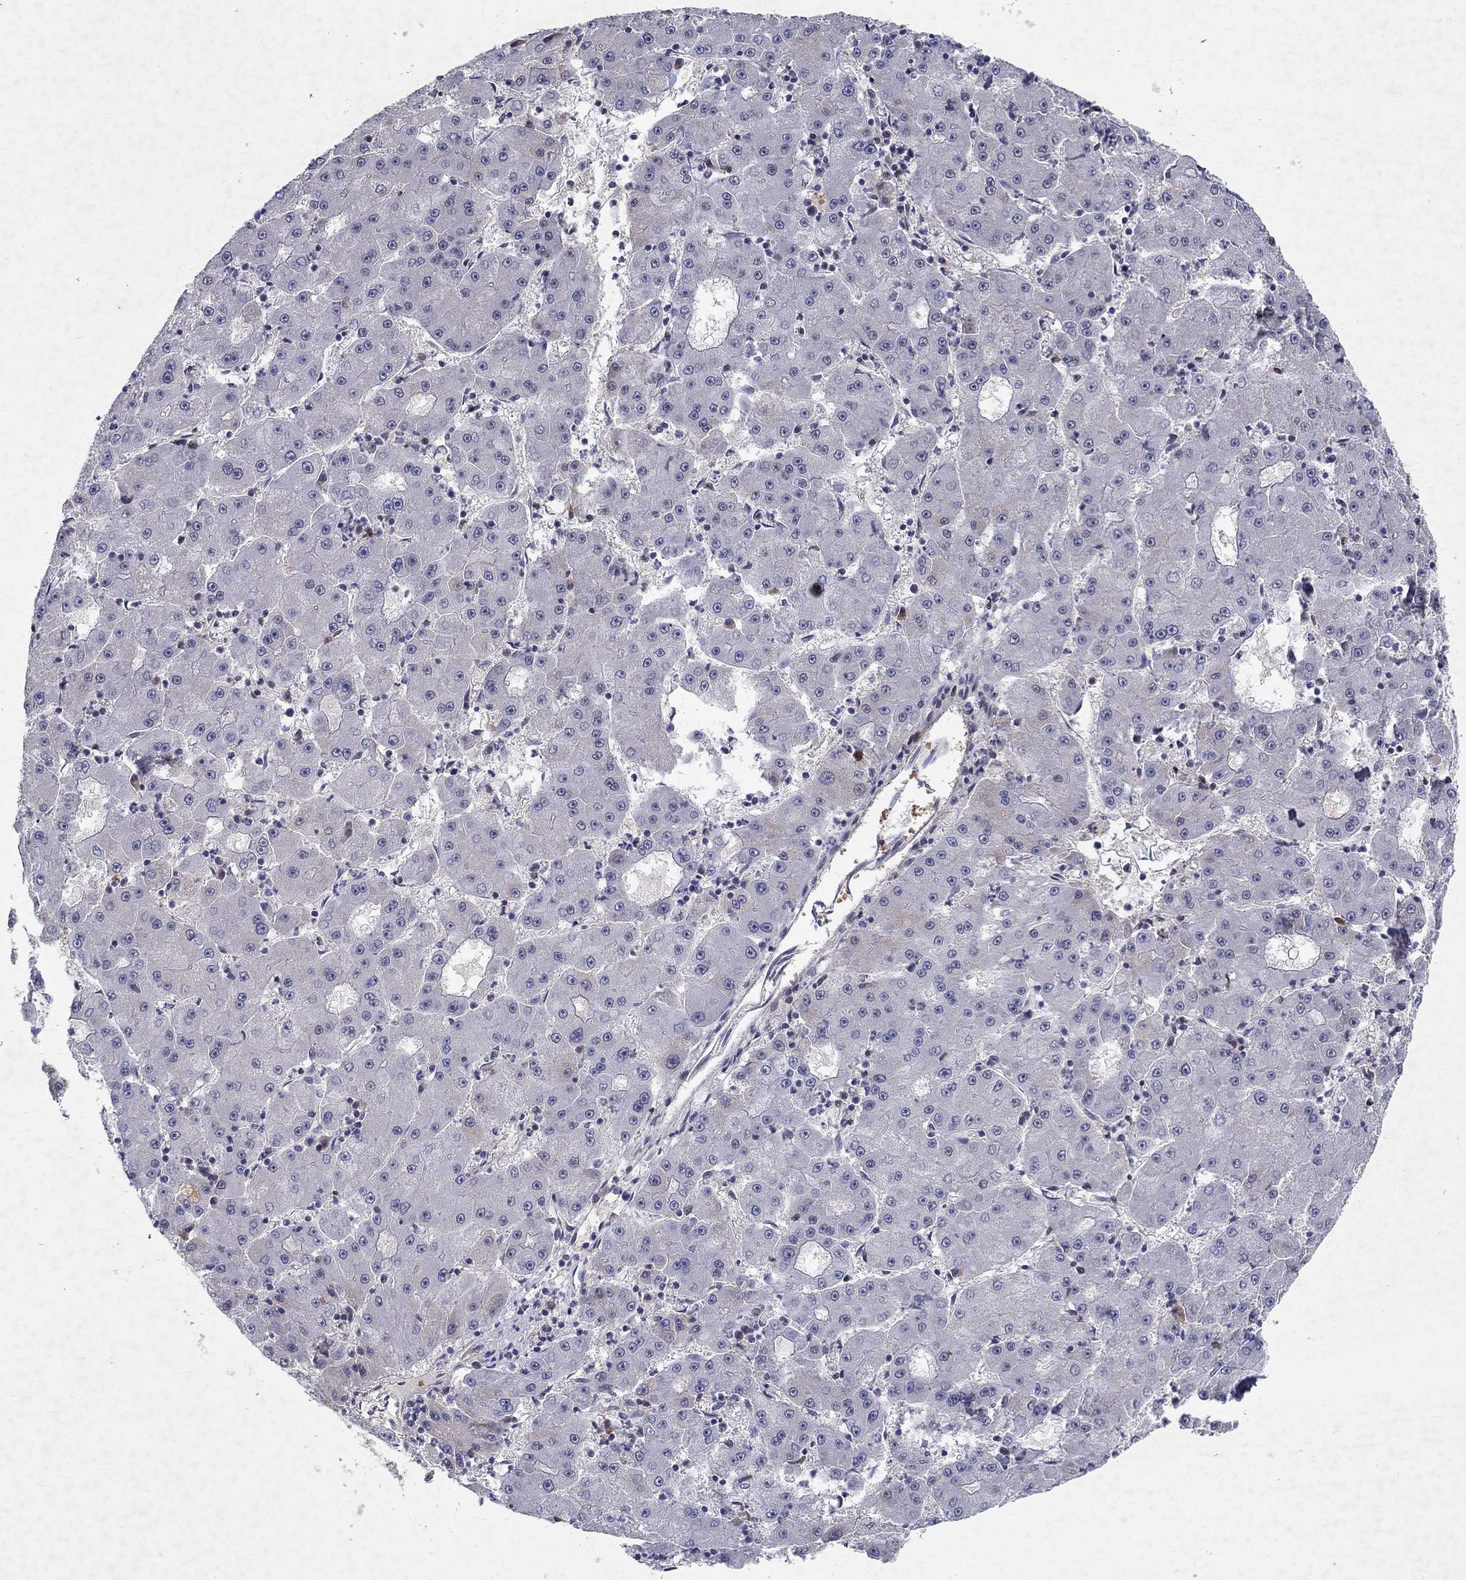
{"staining": {"intensity": "negative", "quantity": "none", "location": "none"}, "tissue": "liver cancer", "cell_type": "Tumor cells", "image_type": "cancer", "snomed": [{"axis": "morphology", "description": "Carcinoma, Hepatocellular, NOS"}, {"axis": "topography", "description": "Liver"}], "caption": "IHC histopathology image of neoplastic tissue: human liver cancer stained with DAB (3,3'-diaminobenzidine) displays no significant protein staining in tumor cells.", "gene": "CRTC1", "patient": {"sex": "male", "age": 73}}